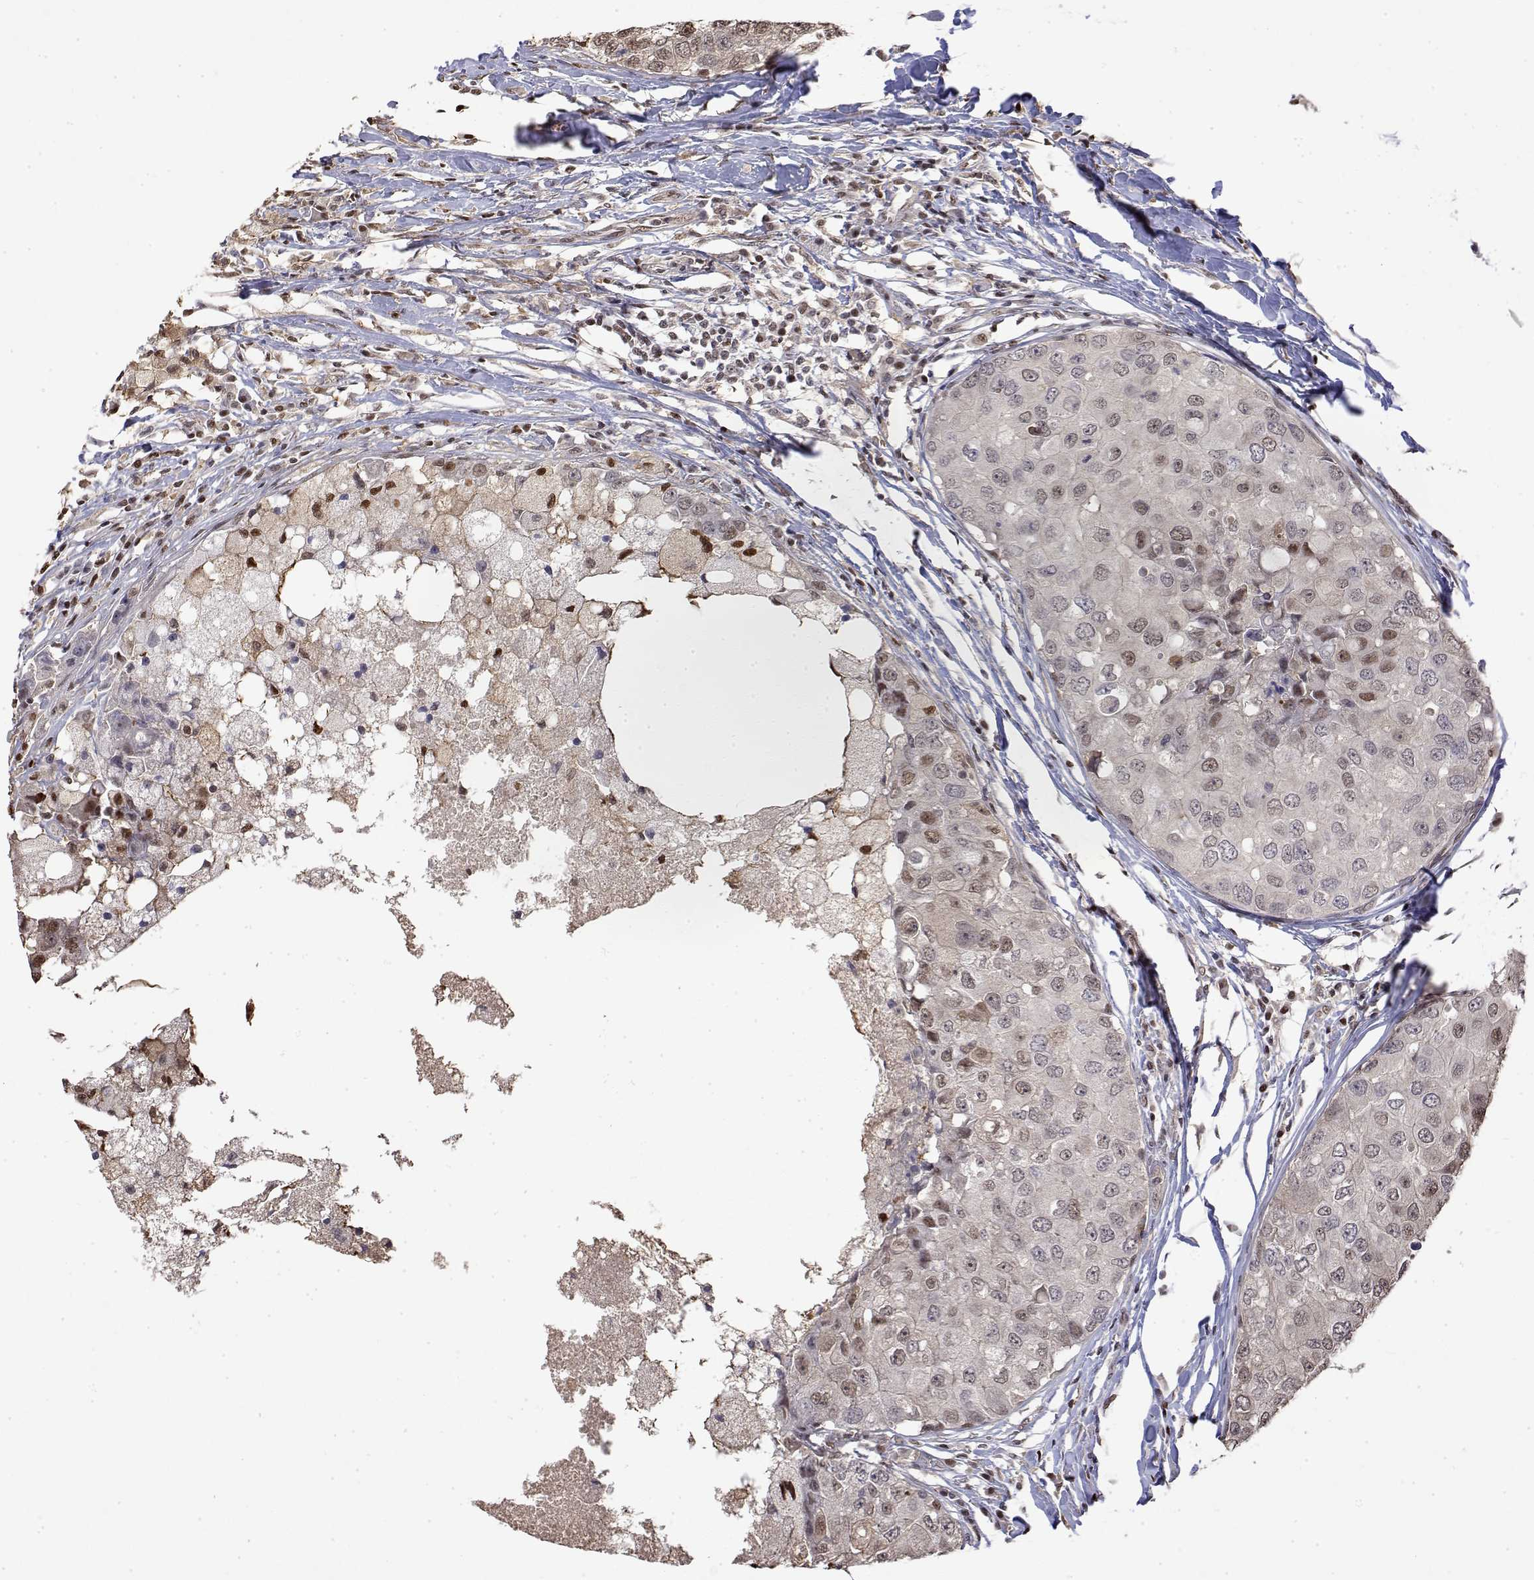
{"staining": {"intensity": "weak", "quantity": "<25%", "location": "nuclear"}, "tissue": "breast cancer", "cell_type": "Tumor cells", "image_type": "cancer", "snomed": [{"axis": "morphology", "description": "Duct carcinoma"}, {"axis": "topography", "description": "Breast"}], "caption": "Immunohistochemistry (IHC) photomicrograph of neoplastic tissue: human intraductal carcinoma (breast) stained with DAB shows no significant protein positivity in tumor cells. (DAB immunohistochemistry (IHC) with hematoxylin counter stain).", "gene": "TPI1", "patient": {"sex": "female", "age": 27}}